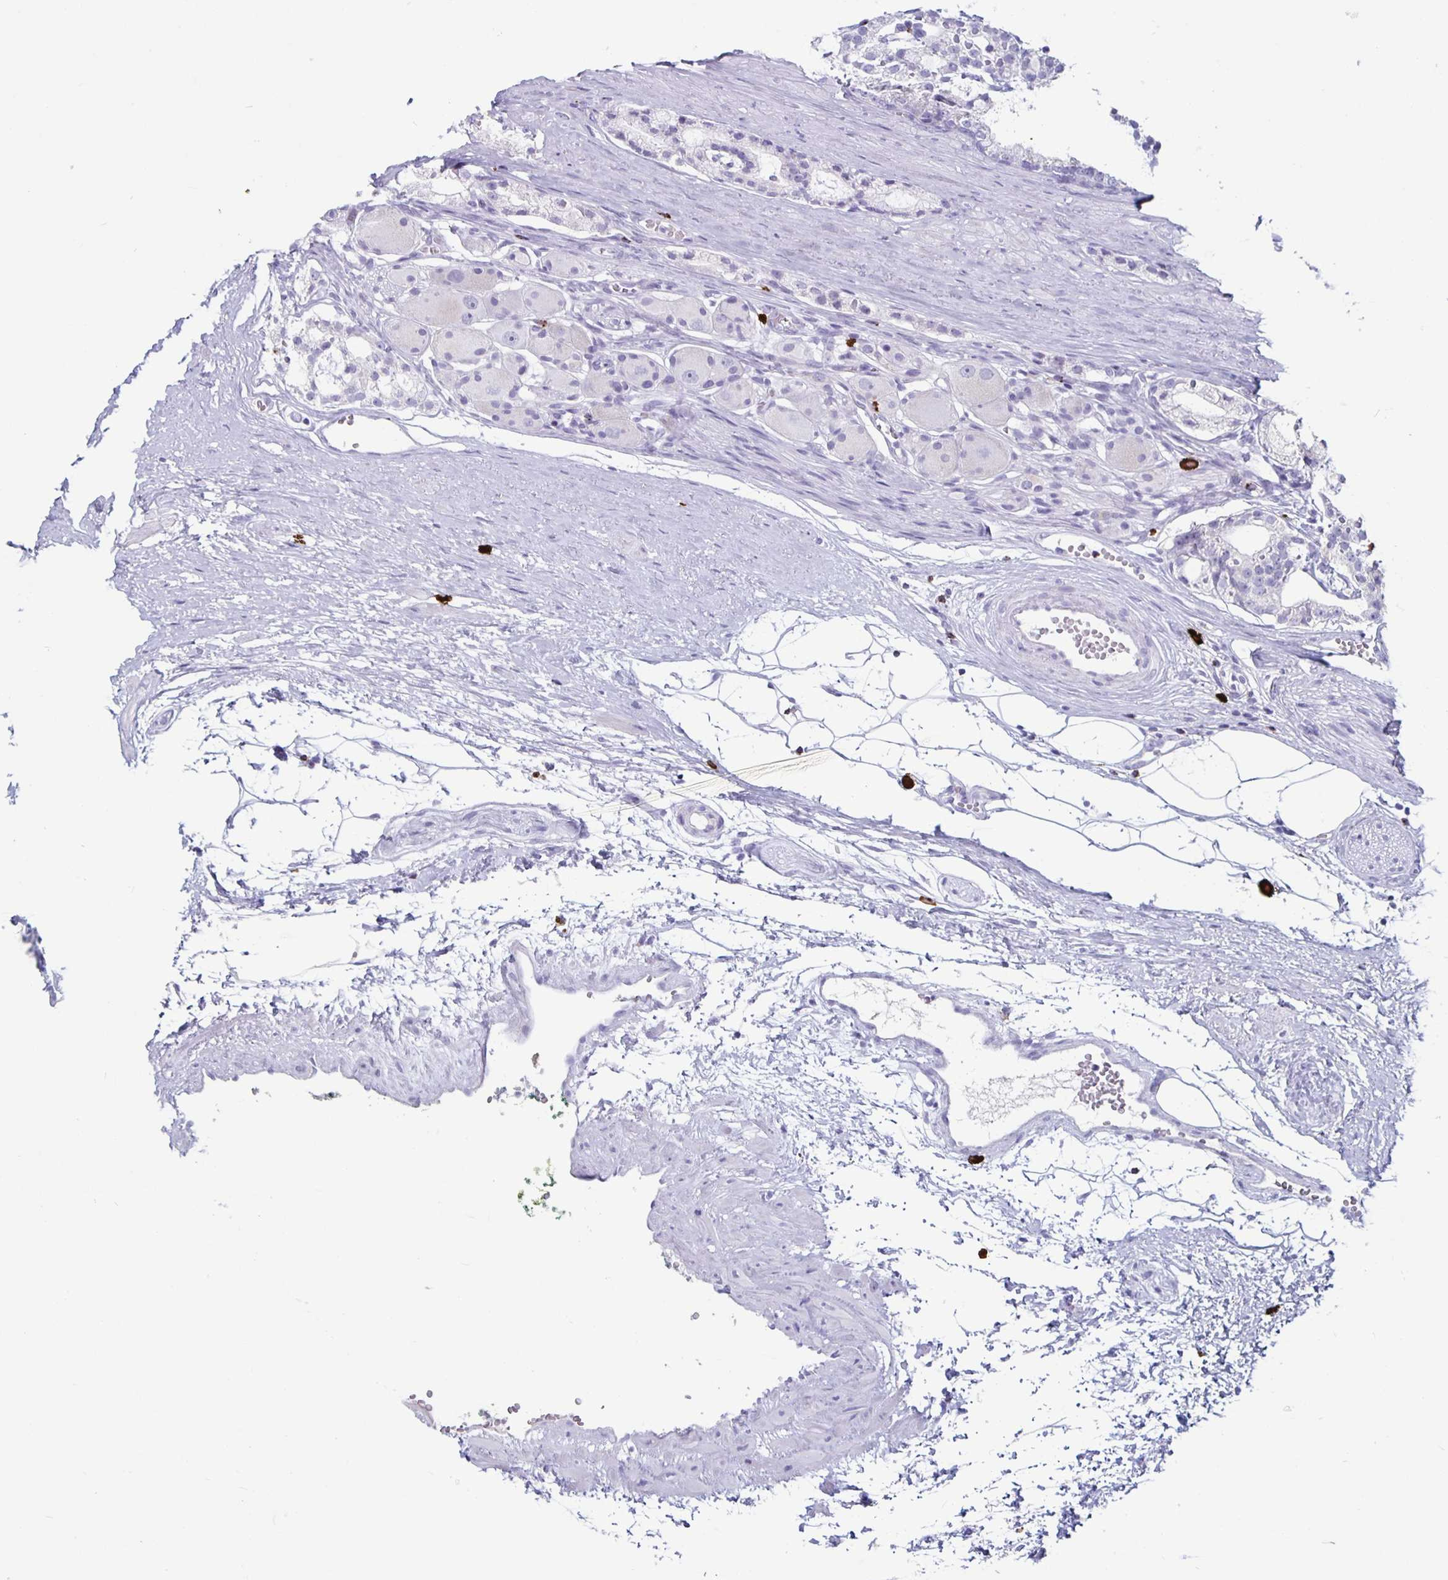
{"staining": {"intensity": "negative", "quantity": "none", "location": "none"}, "tissue": "prostate cancer", "cell_type": "Tumor cells", "image_type": "cancer", "snomed": [{"axis": "morphology", "description": "Adenocarcinoma, High grade"}, {"axis": "topography", "description": "Prostate"}], "caption": "DAB immunohistochemical staining of human prostate cancer (high-grade adenocarcinoma) demonstrates no significant expression in tumor cells. (Immunohistochemistry, brightfield microscopy, high magnification).", "gene": "GZMK", "patient": {"sex": "male", "age": 71}}